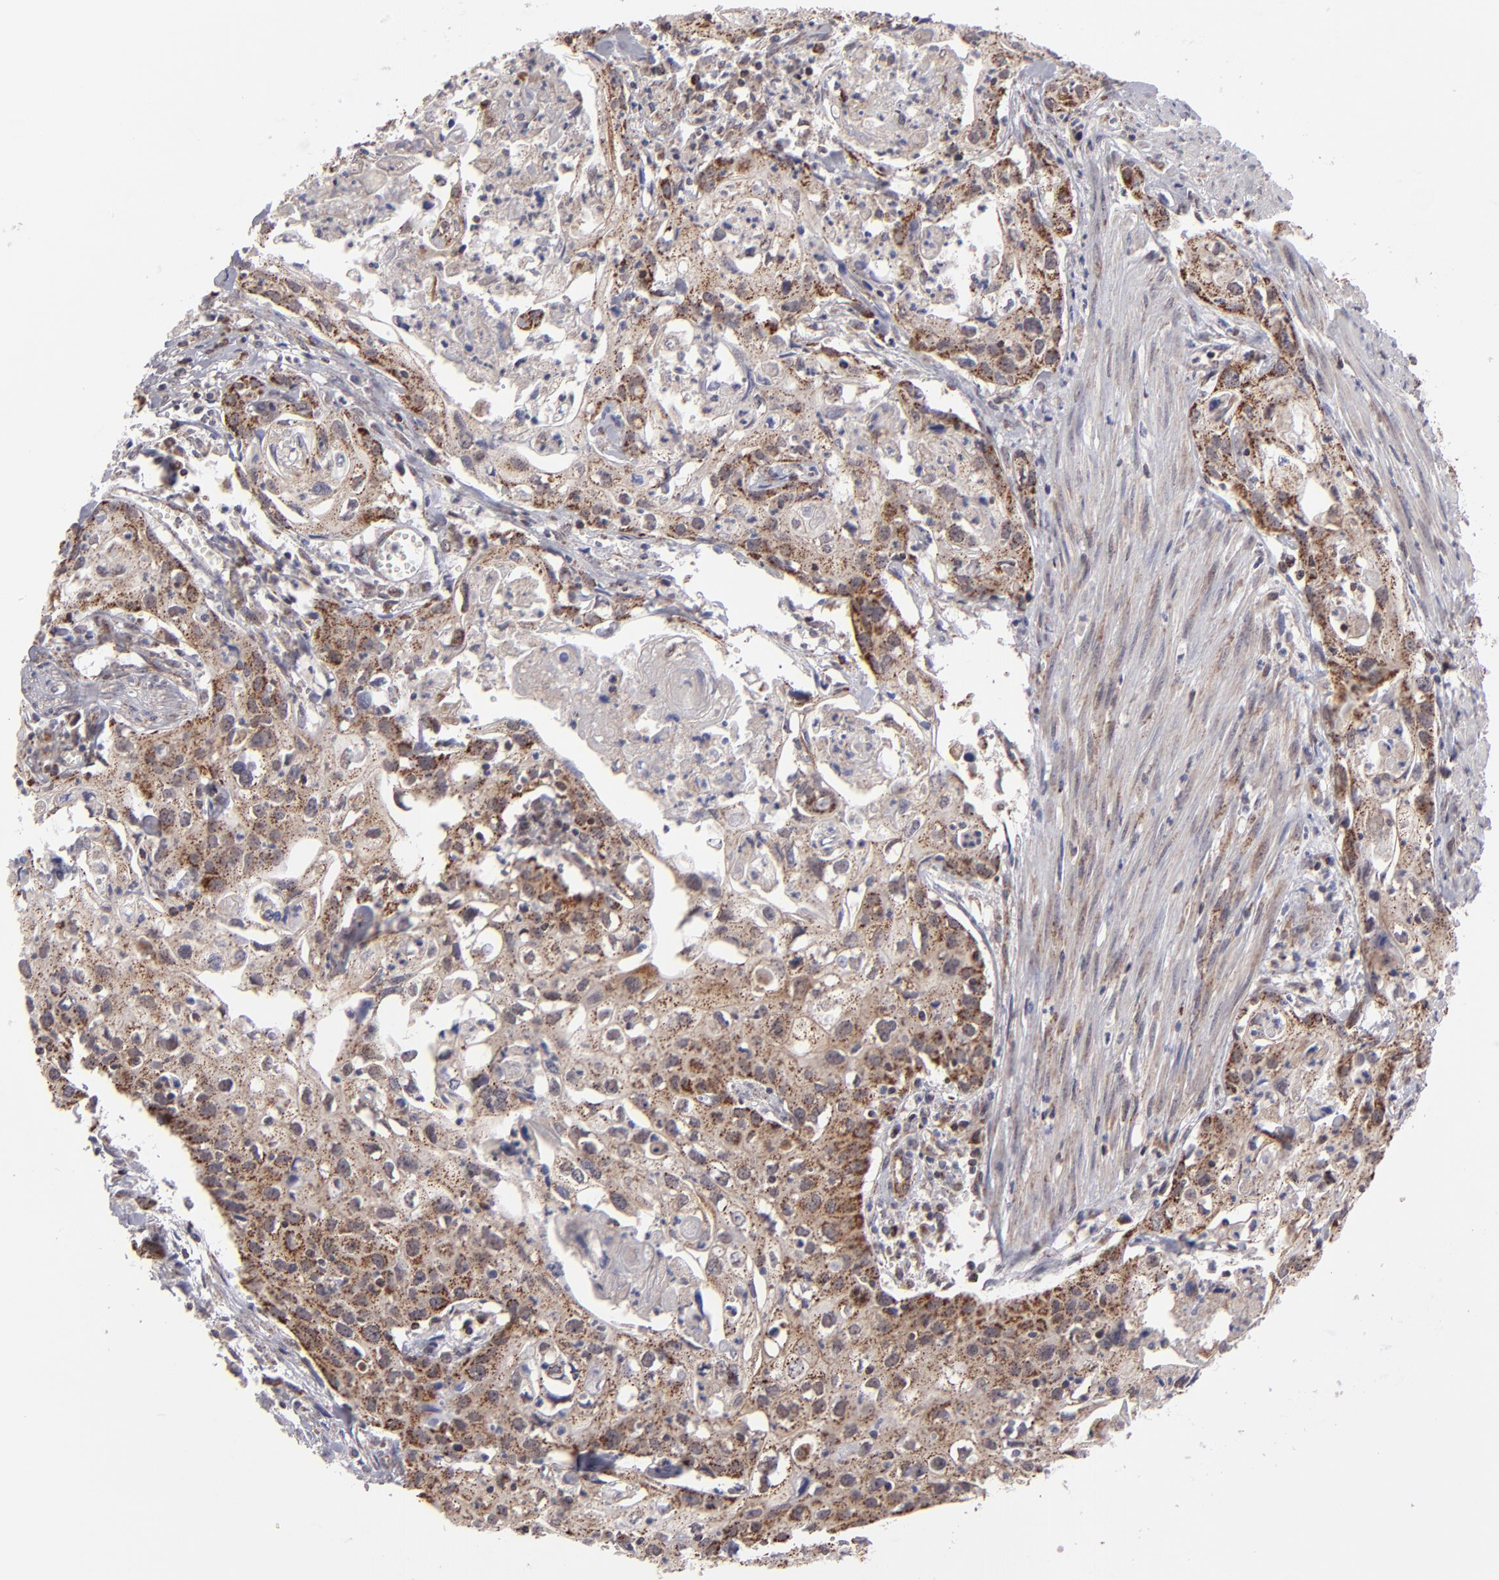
{"staining": {"intensity": "moderate", "quantity": "<25%", "location": "cytoplasmic/membranous"}, "tissue": "urothelial cancer", "cell_type": "Tumor cells", "image_type": "cancer", "snomed": [{"axis": "morphology", "description": "Urothelial carcinoma, High grade"}, {"axis": "topography", "description": "Urinary bladder"}], "caption": "IHC image of neoplastic tissue: high-grade urothelial carcinoma stained using immunohistochemistry displays low levels of moderate protein expression localized specifically in the cytoplasmic/membranous of tumor cells, appearing as a cytoplasmic/membranous brown color.", "gene": "SLC15A1", "patient": {"sex": "male", "age": 54}}